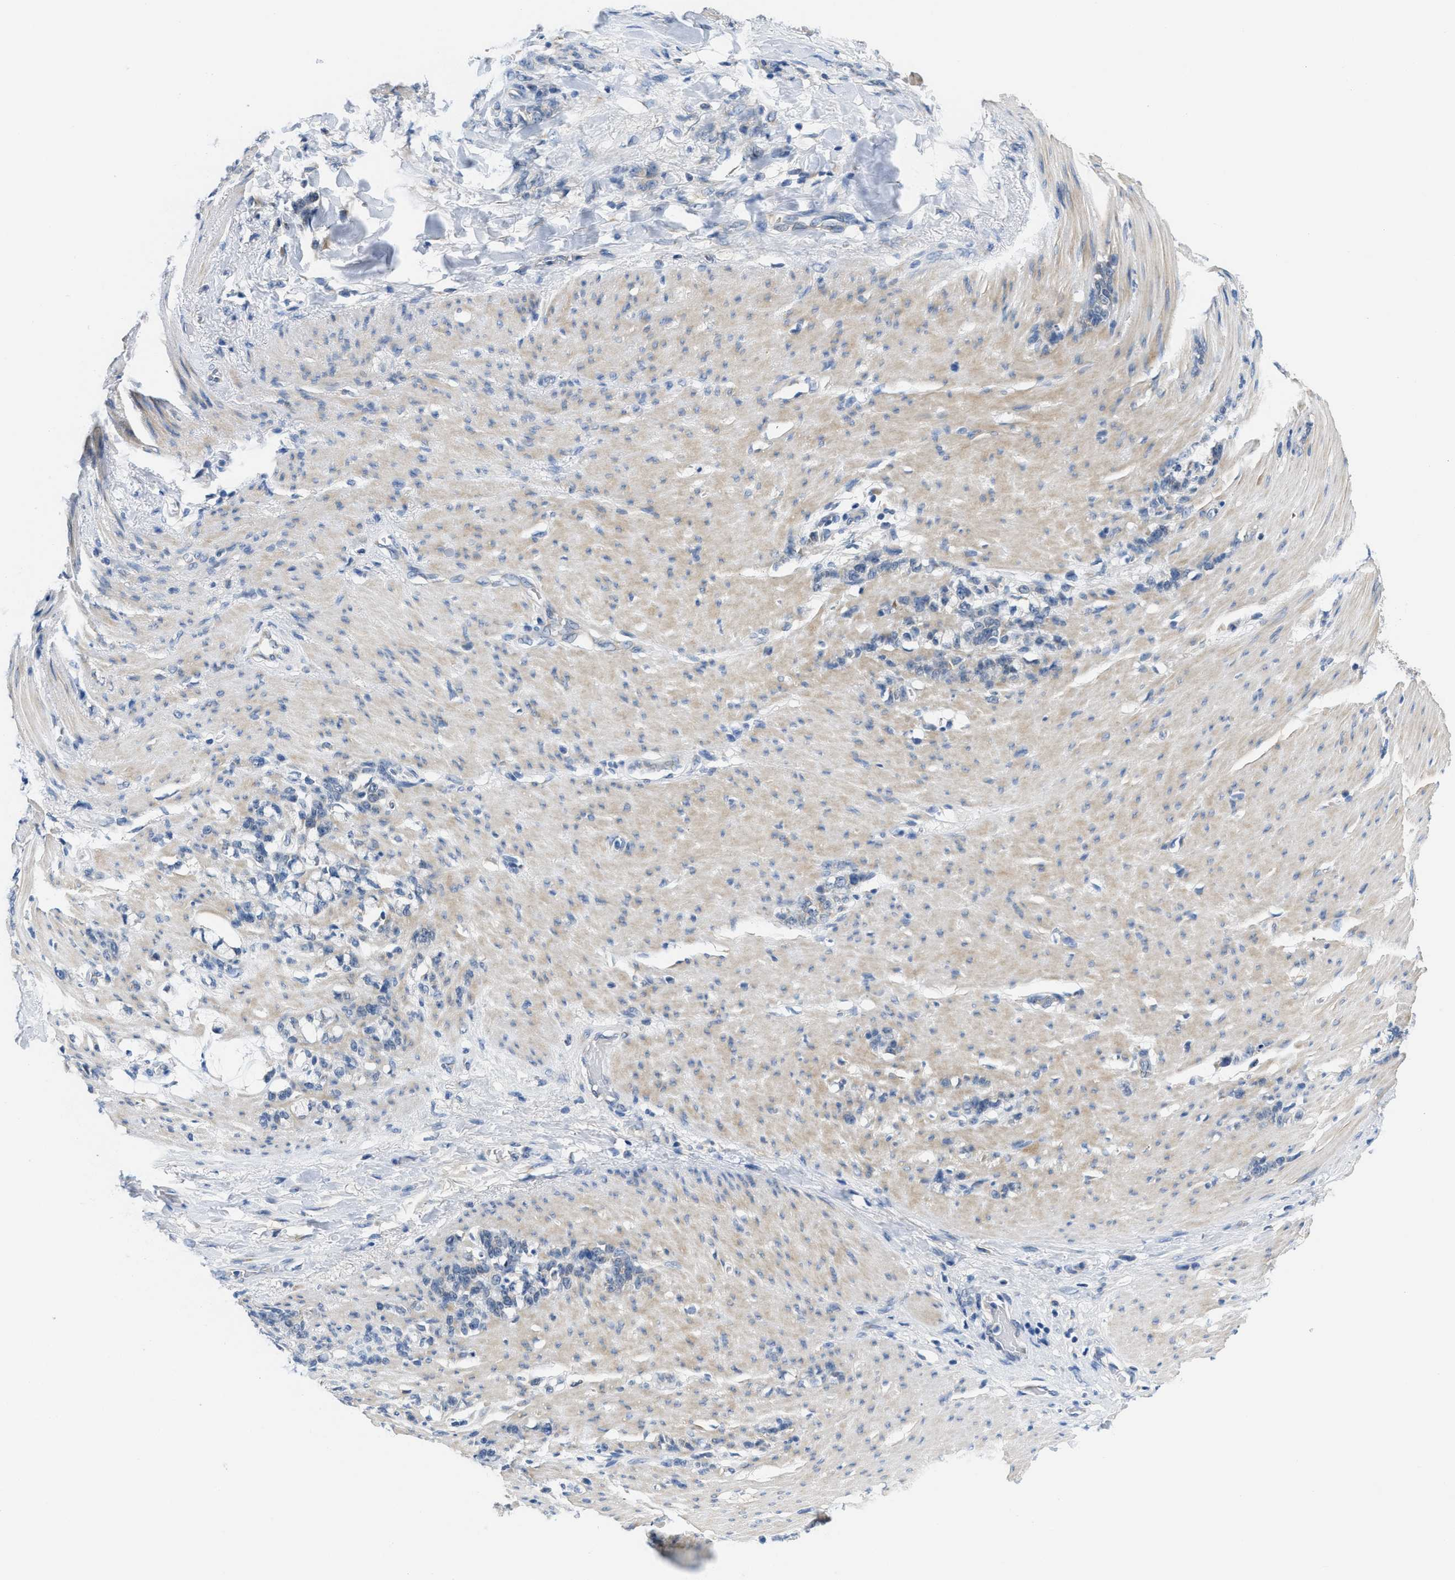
{"staining": {"intensity": "negative", "quantity": "none", "location": "none"}, "tissue": "stomach cancer", "cell_type": "Tumor cells", "image_type": "cancer", "snomed": [{"axis": "morphology", "description": "Adenocarcinoma, NOS"}, {"axis": "topography", "description": "Stomach, lower"}], "caption": "Human stomach cancer stained for a protein using IHC displays no positivity in tumor cells.", "gene": "PTDSS1", "patient": {"sex": "male", "age": 88}}